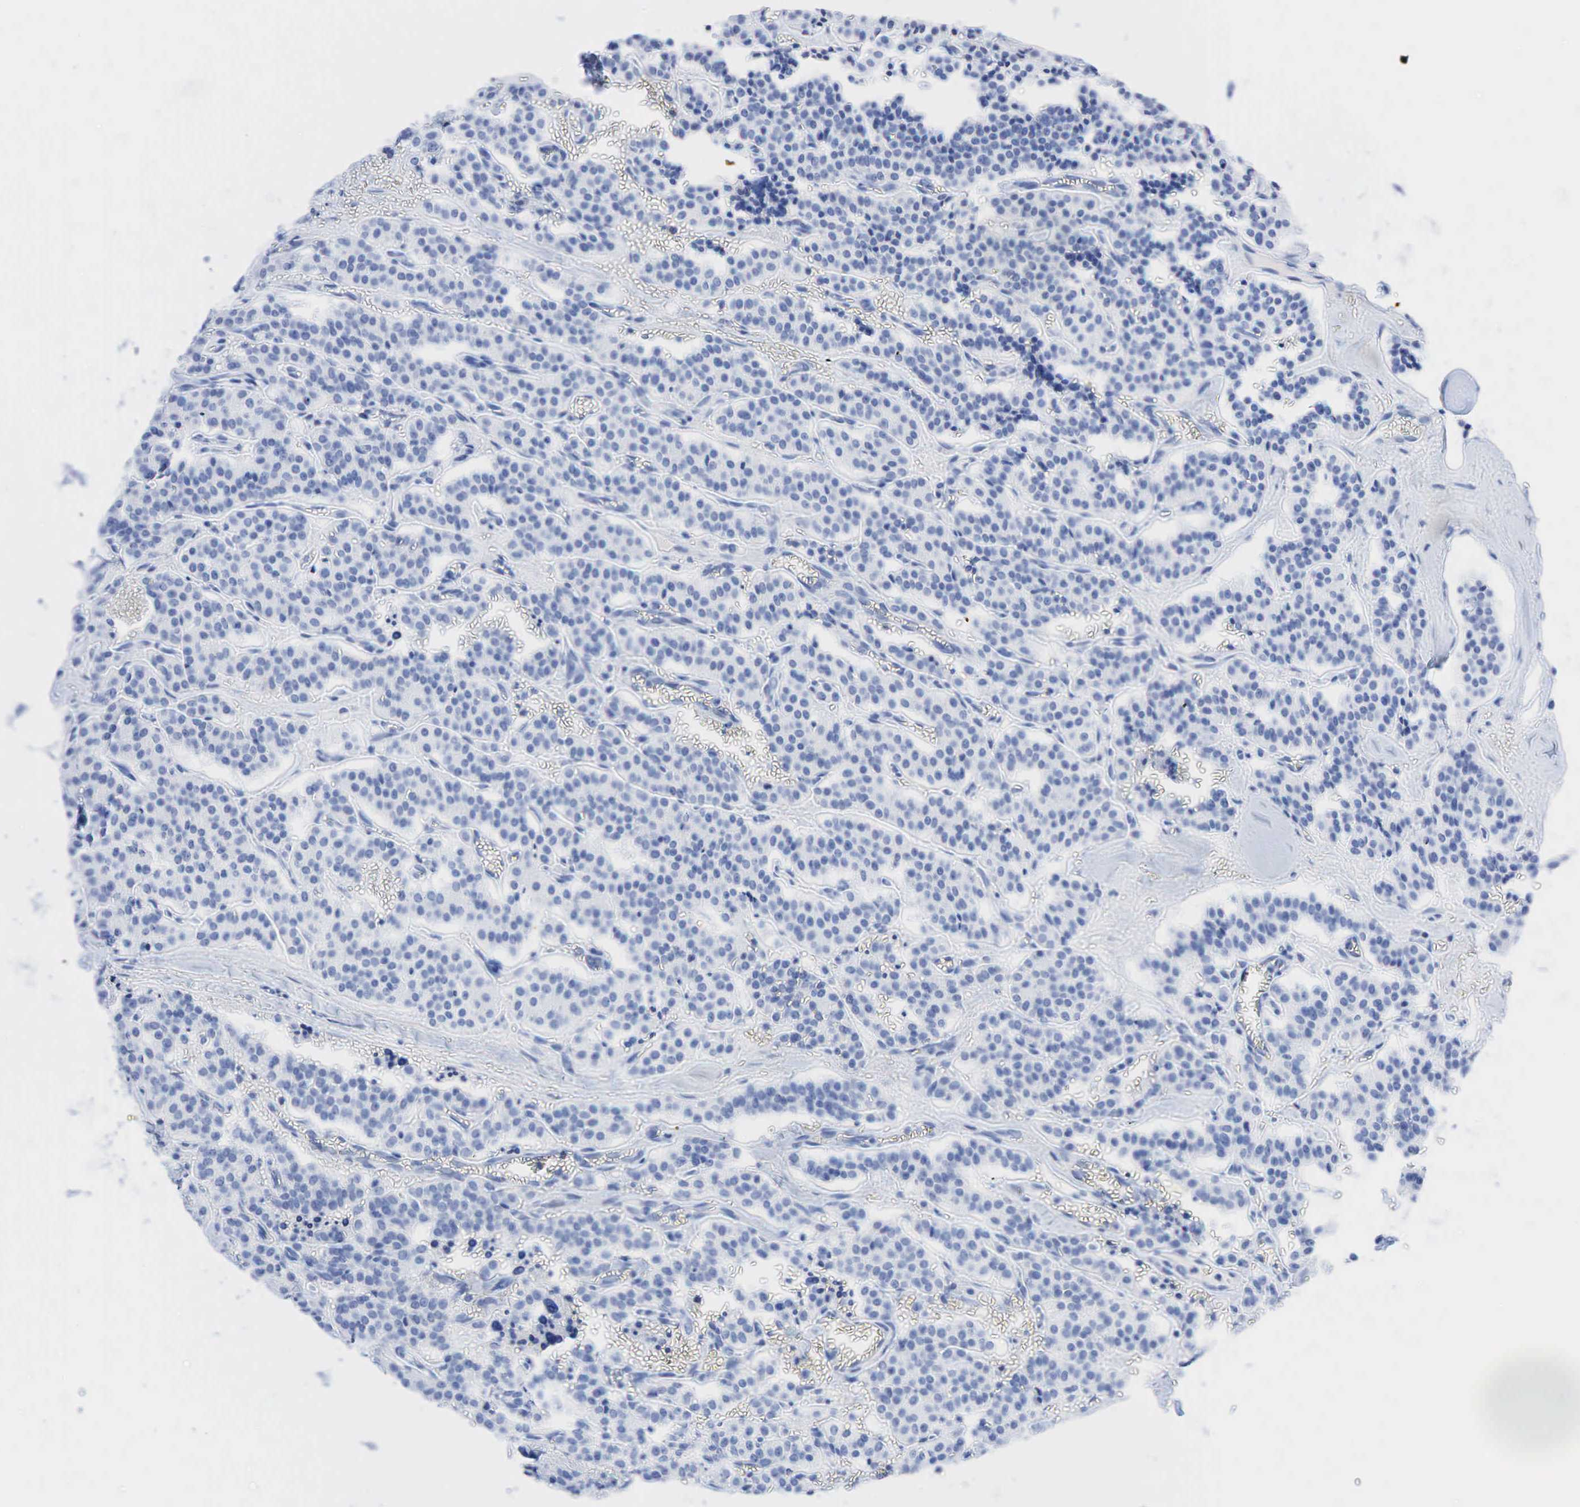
{"staining": {"intensity": "negative", "quantity": "none", "location": "none"}, "tissue": "carcinoid", "cell_type": "Tumor cells", "image_type": "cancer", "snomed": [{"axis": "morphology", "description": "Carcinoid, malignant, NOS"}, {"axis": "topography", "description": "Bronchus"}], "caption": "This is an IHC micrograph of human carcinoid (malignant). There is no expression in tumor cells.", "gene": "INHA", "patient": {"sex": "male", "age": 55}}